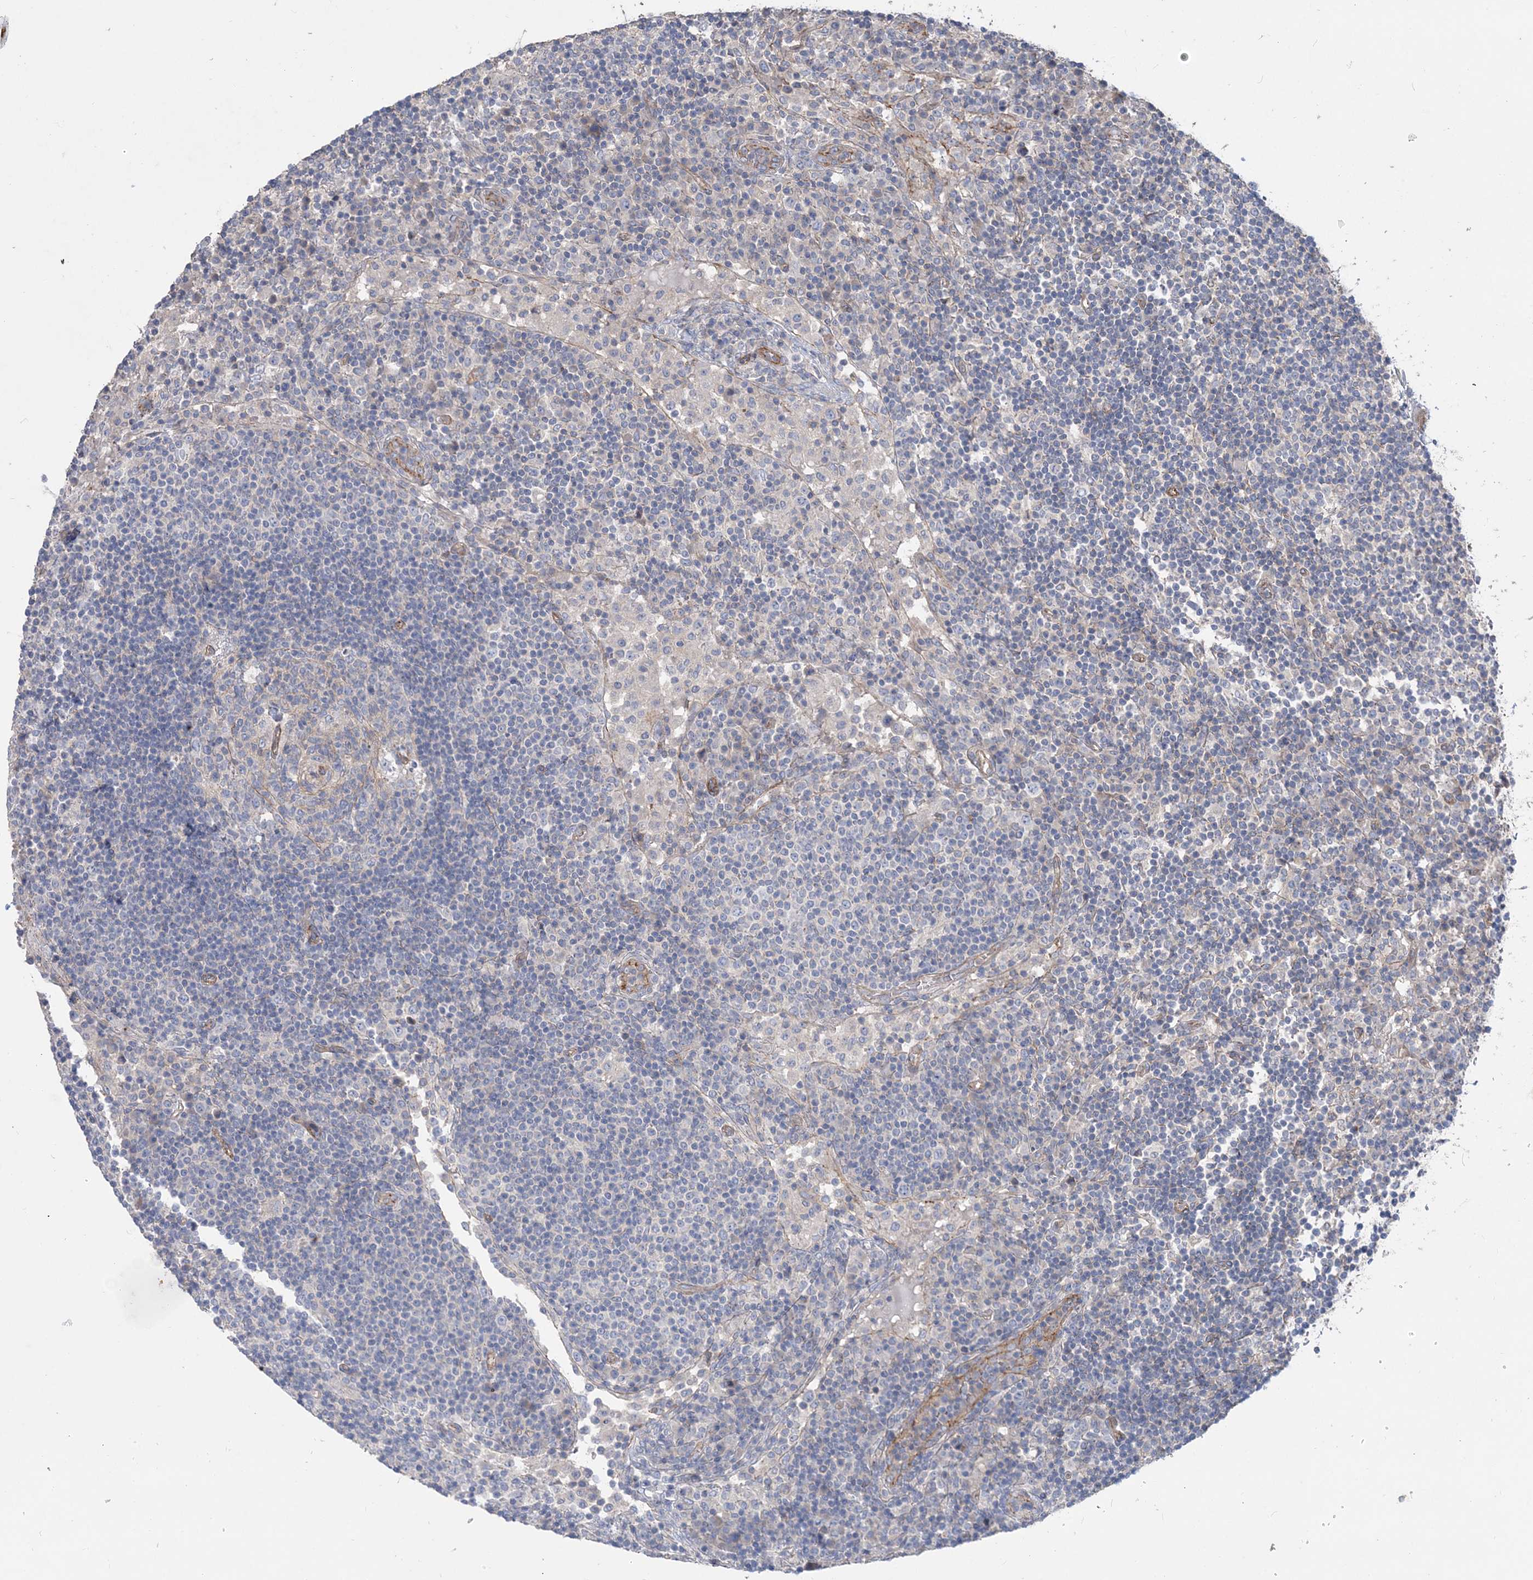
{"staining": {"intensity": "negative", "quantity": "none", "location": "none"}, "tissue": "lymph node", "cell_type": "Germinal center cells", "image_type": "normal", "snomed": [{"axis": "morphology", "description": "Normal tissue, NOS"}, {"axis": "topography", "description": "Lymph node"}], "caption": "Immunohistochemistry of normal lymph node demonstrates no expression in germinal center cells.", "gene": "PIGC", "patient": {"sex": "female", "age": 53}}